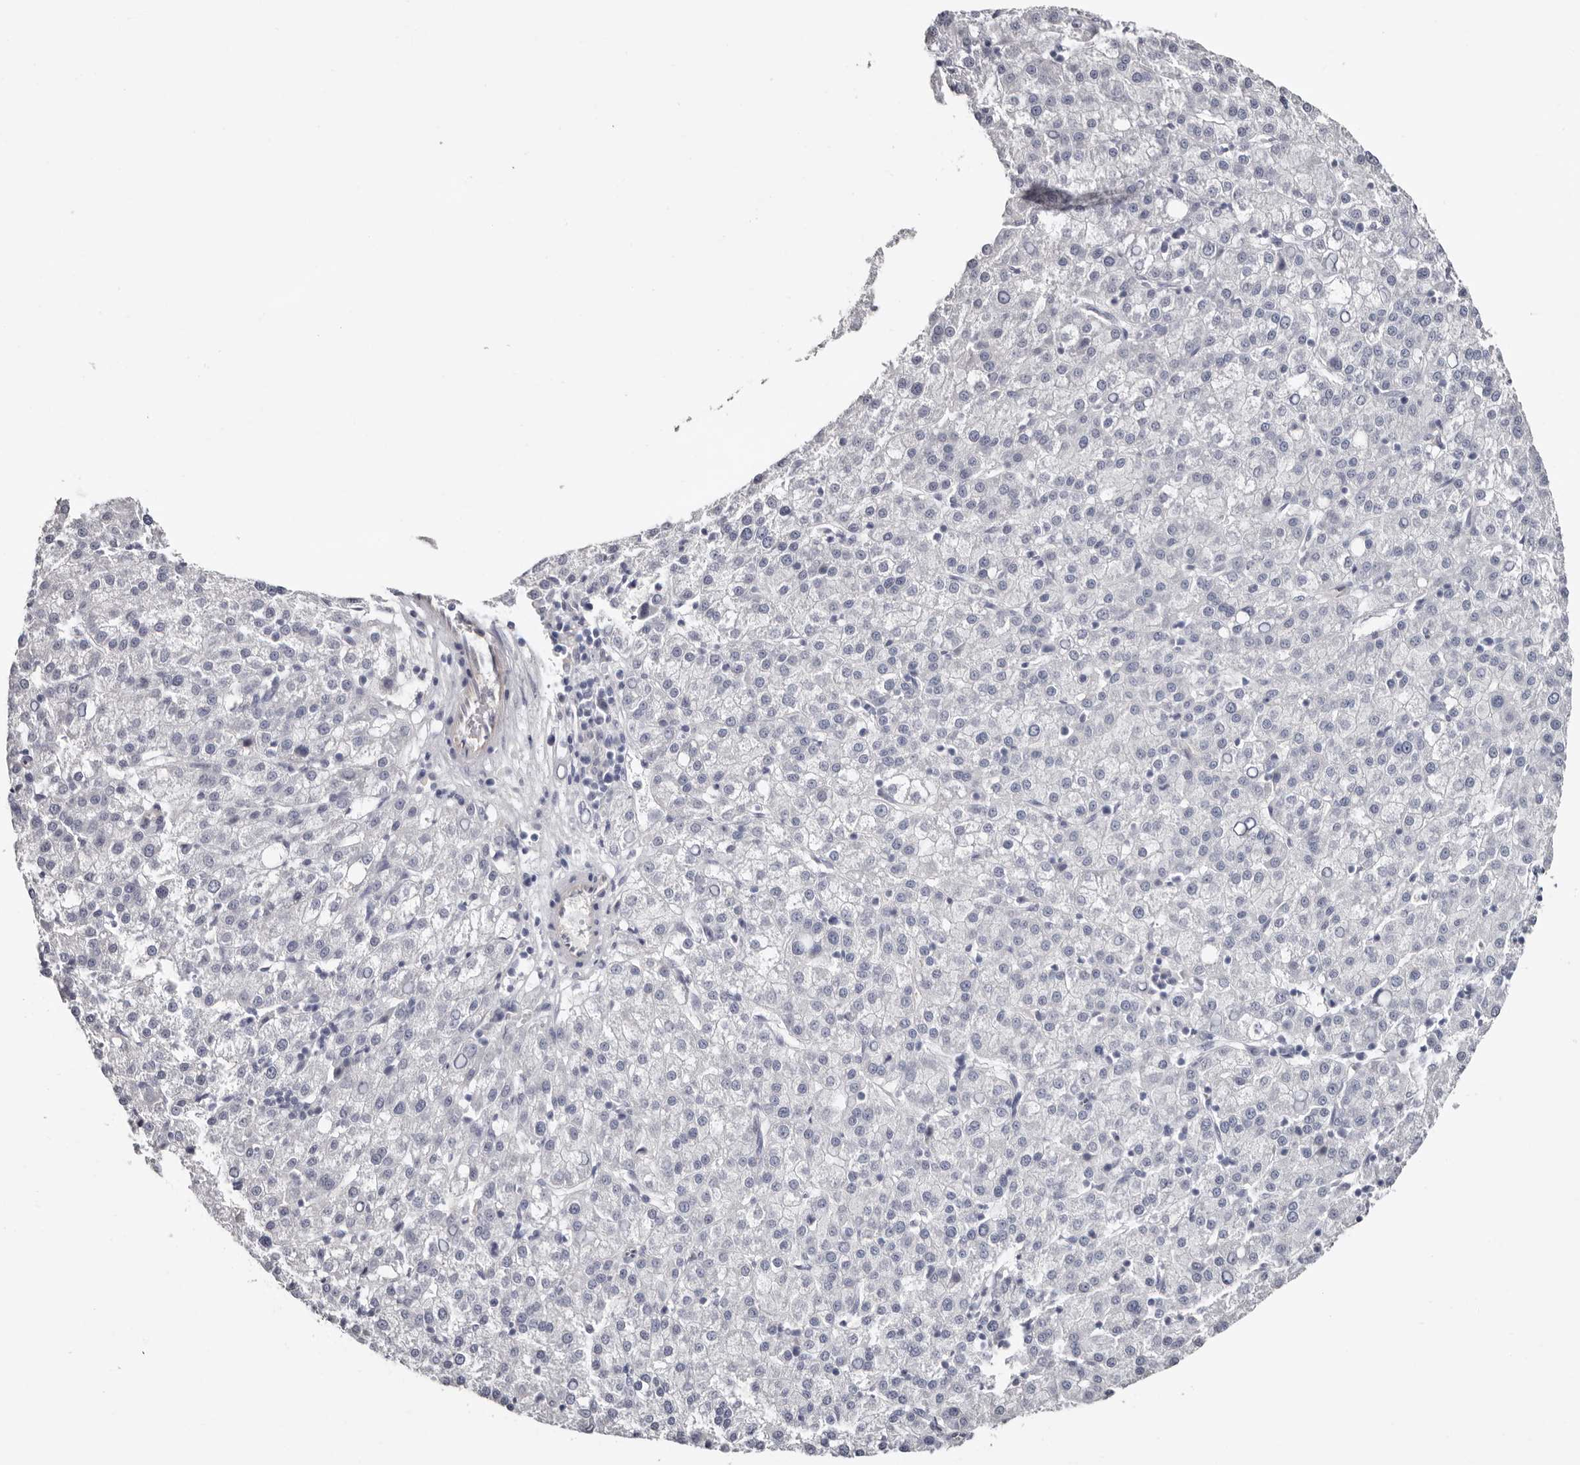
{"staining": {"intensity": "negative", "quantity": "none", "location": "none"}, "tissue": "liver cancer", "cell_type": "Tumor cells", "image_type": "cancer", "snomed": [{"axis": "morphology", "description": "Carcinoma, Hepatocellular, NOS"}, {"axis": "topography", "description": "Liver"}], "caption": "Immunohistochemistry of human liver cancer demonstrates no expression in tumor cells. (Stains: DAB (3,3'-diaminobenzidine) IHC with hematoxylin counter stain, Microscopy: brightfield microscopy at high magnification).", "gene": "PKDCC", "patient": {"sex": "female", "age": 58}}